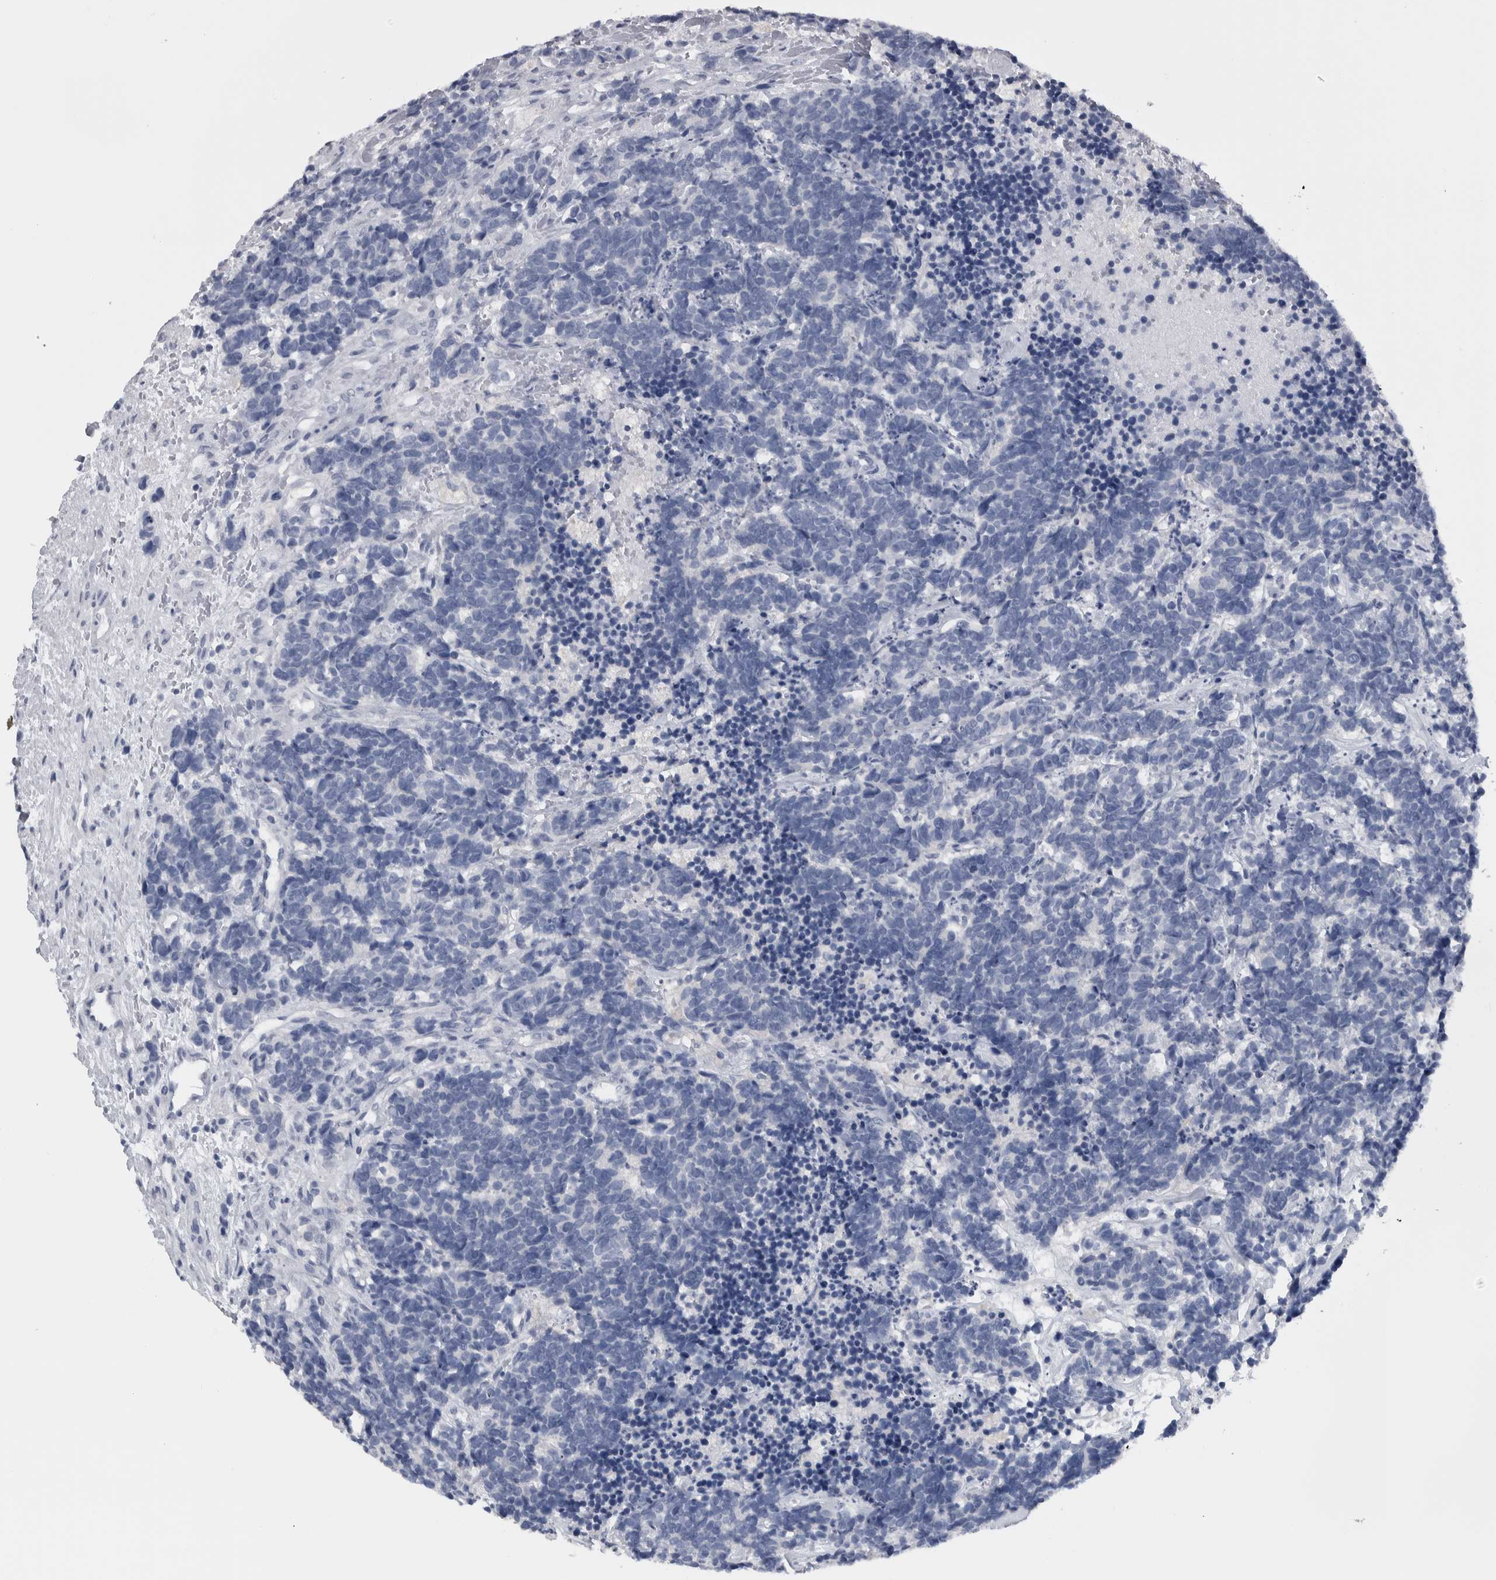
{"staining": {"intensity": "negative", "quantity": "none", "location": "none"}, "tissue": "carcinoid", "cell_type": "Tumor cells", "image_type": "cancer", "snomed": [{"axis": "morphology", "description": "Carcinoma, NOS"}, {"axis": "morphology", "description": "Carcinoid, malignant, NOS"}, {"axis": "topography", "description": "Urinary bladder"}], "caption": "Immunohistochemistry (IHC) of human carcinoid exhibits no expression in tumor cells.", "gene": "CDH17", "patient": {"sex": "male", "age": 57}}